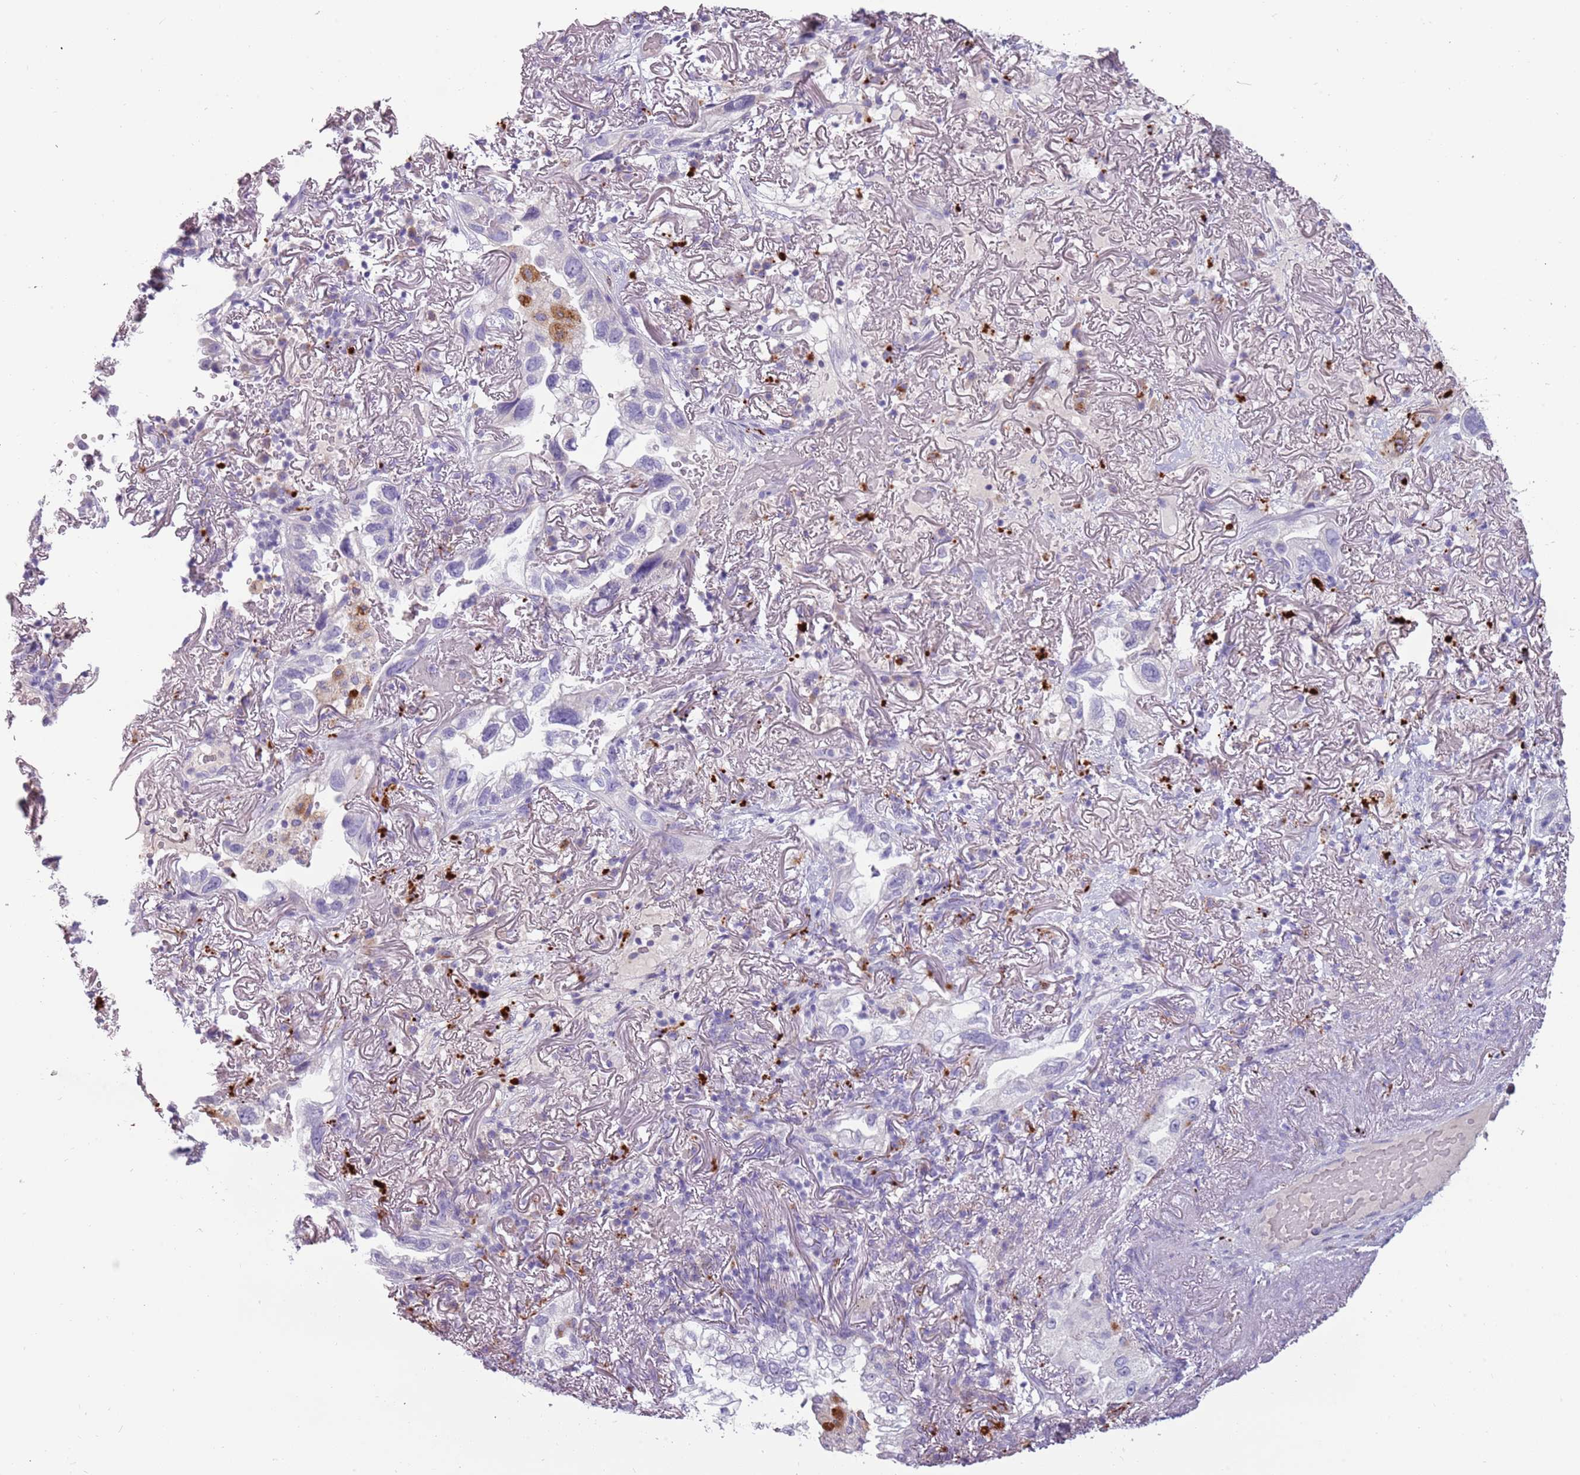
{"staining": {"intensity": "negative", "quantity": "none", "location": "none"}, "tissue": "lung cancer", "cell_type": "Tumor cells", "image_type": "cancer", "snomed": [{"axis": "morphology", "description": "Adenocarcinoma, NOS"}, {"axis": "topography", "description": "Lung"}], "caption": "Adenocarcinoma (lung) was stained to show a protein in brown. There is no significant staining in tumor cells. Nuclei are stained in blue.", "gene": "NWD2", "patient": {"sex": "female", "age": 69}}